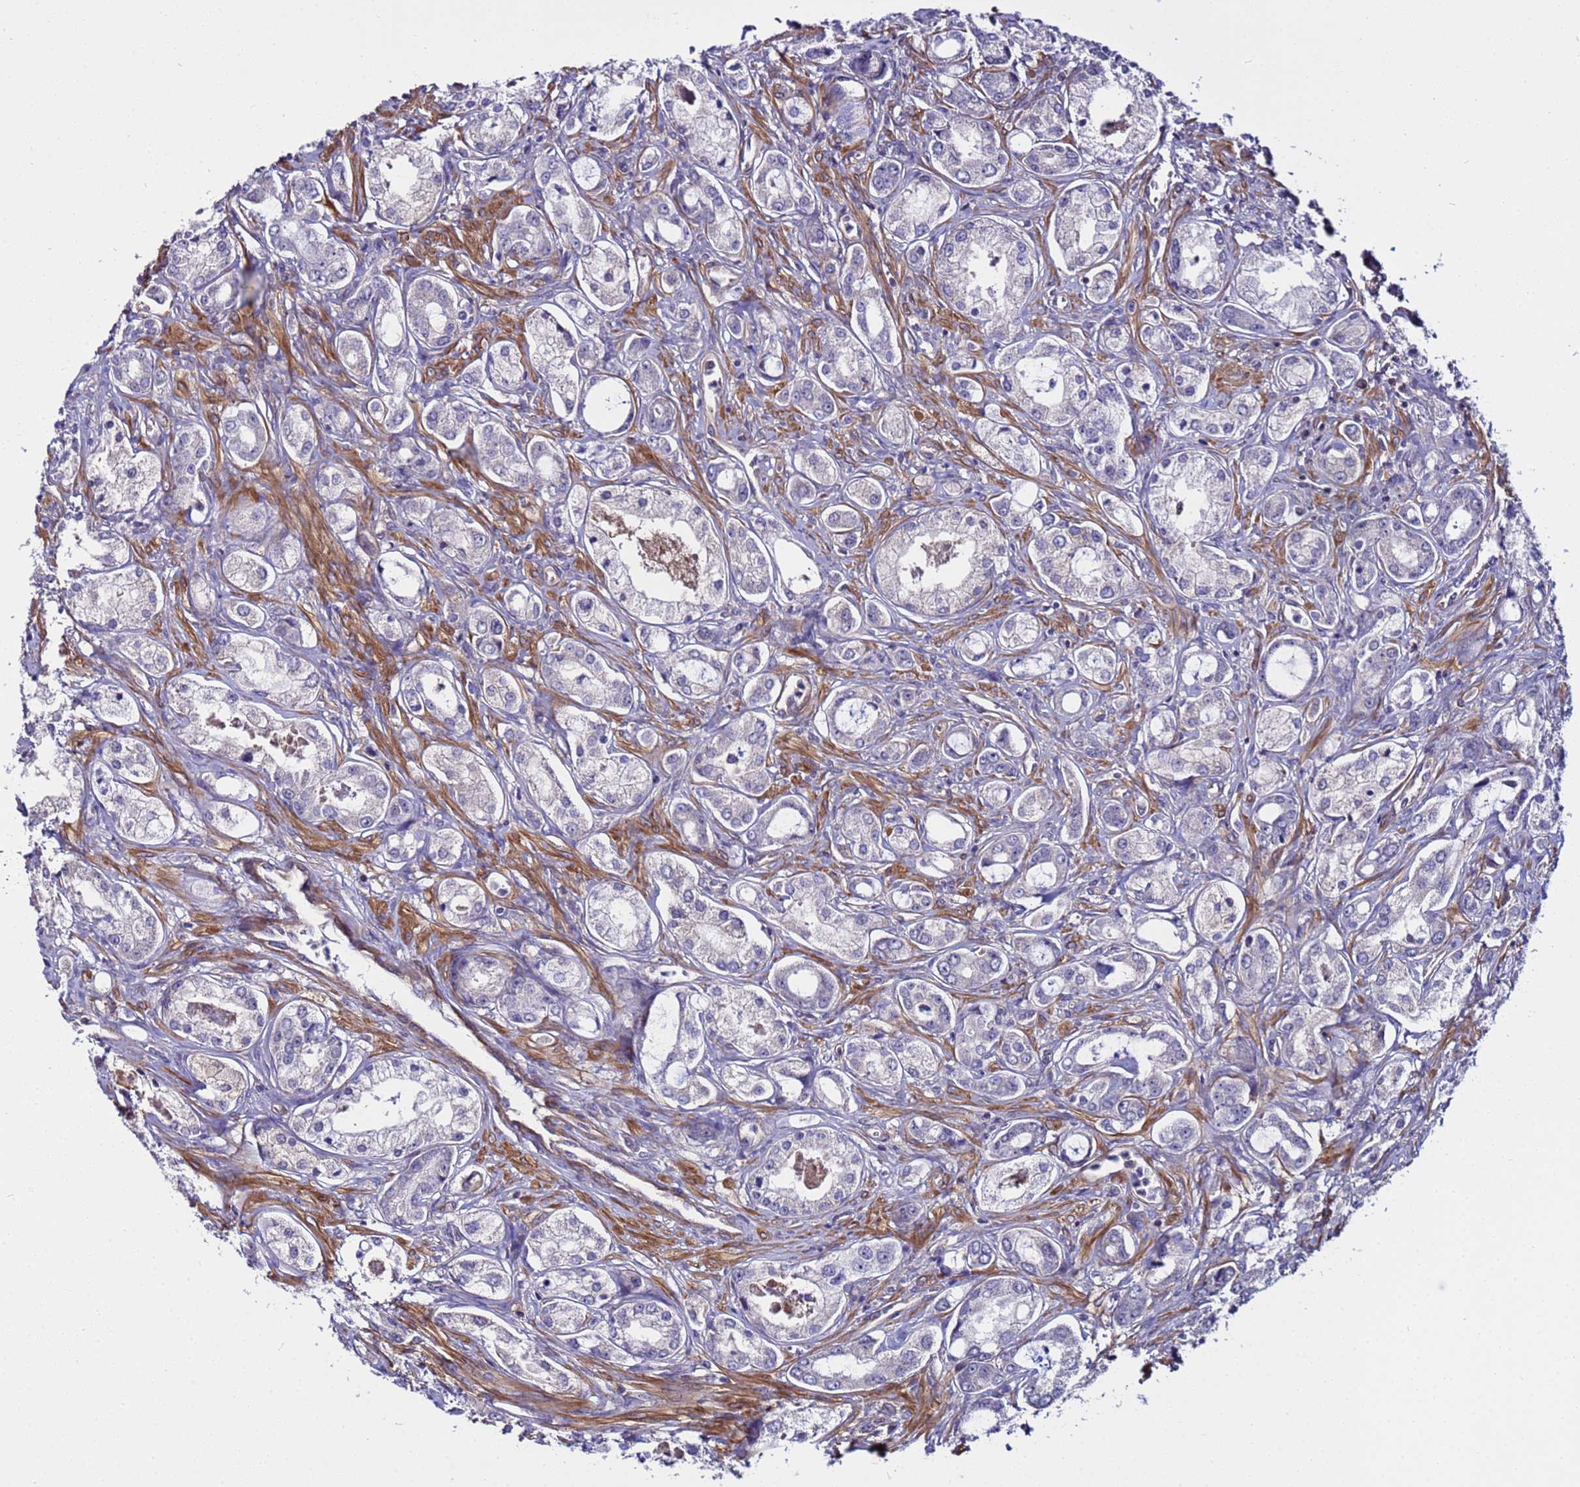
{"staining": {"intensity": "negative", "quantity": "none", "location": "none"}, "tissue": "prostate cancer", "cell_type": "Tumor cells", "image_type": "cancer", "snomed": [{"axis": "morphology", "description": "Adenocarcinoma, Low grade"}, {"axis": "topography", "description": "Prostate"}], "caption": "A histopathology image of human prostate cancer is negative for staining in tumor cells. Nuclei are stained in blue.", "gene": "STK38", "patient": {"sex": "male", "age": 68}}